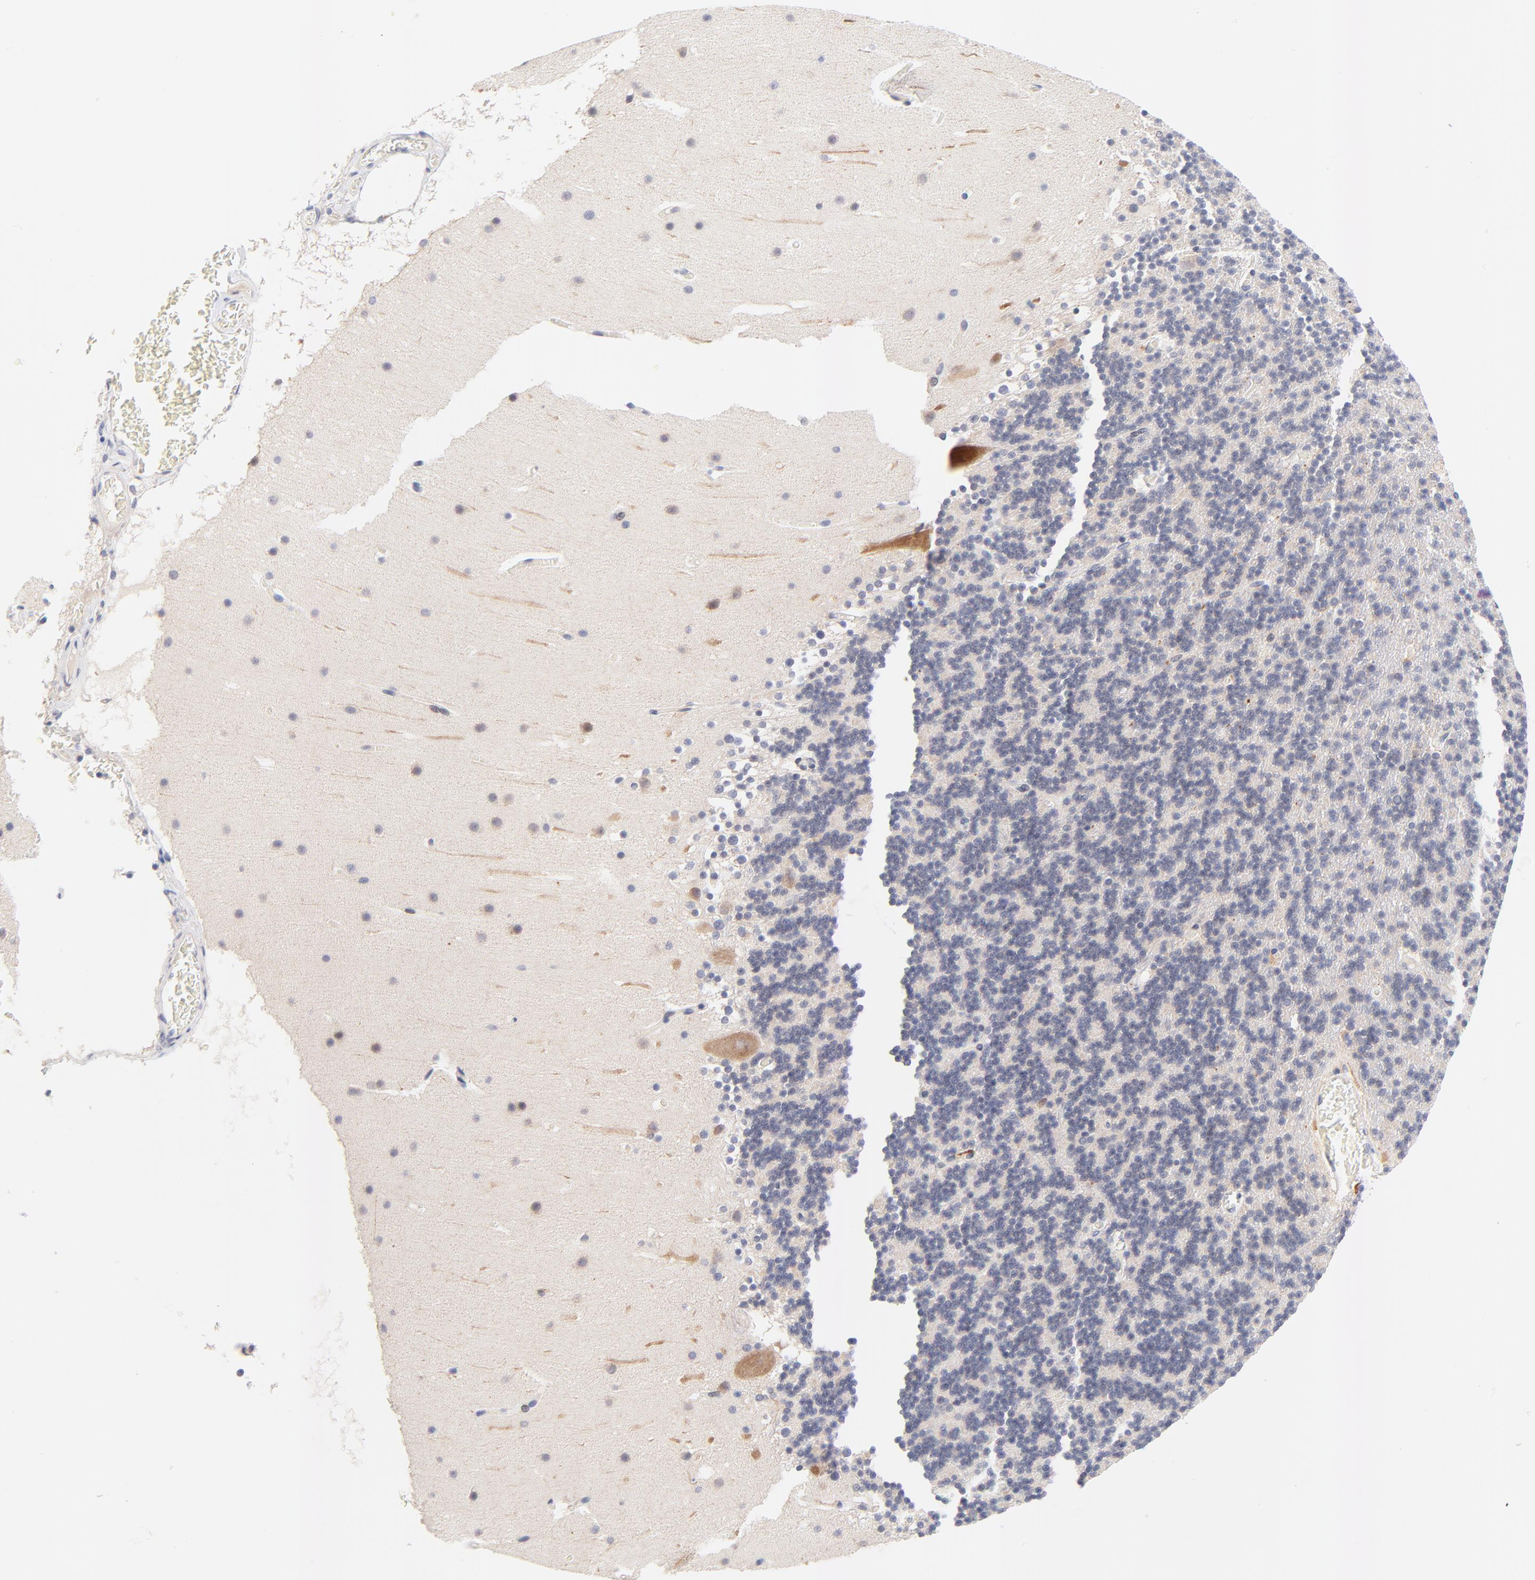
{"staining": {"intensity": "negative", "quantity": "none", "location": "none"}, "tissue": "cerebellum", "cell_type": "Cells in granular layer", "image_type": "normal", "snomed": [{"axis": "morphology", "description": "Normal tissue, NOS"}, {"axis": "topography", "description": "Cerebellum"}], "caption": "Immunohistochemical staining of benign cerebellum shows no significant staining in cells in granular layer. The staining was performed using DAB to visualize the protein expression in brown, while the nuclei were stained in blue with hematoxylin (Magnification: 20x).", "gene": "AFF2", "patient": {"sex": "male", "age": 45}}